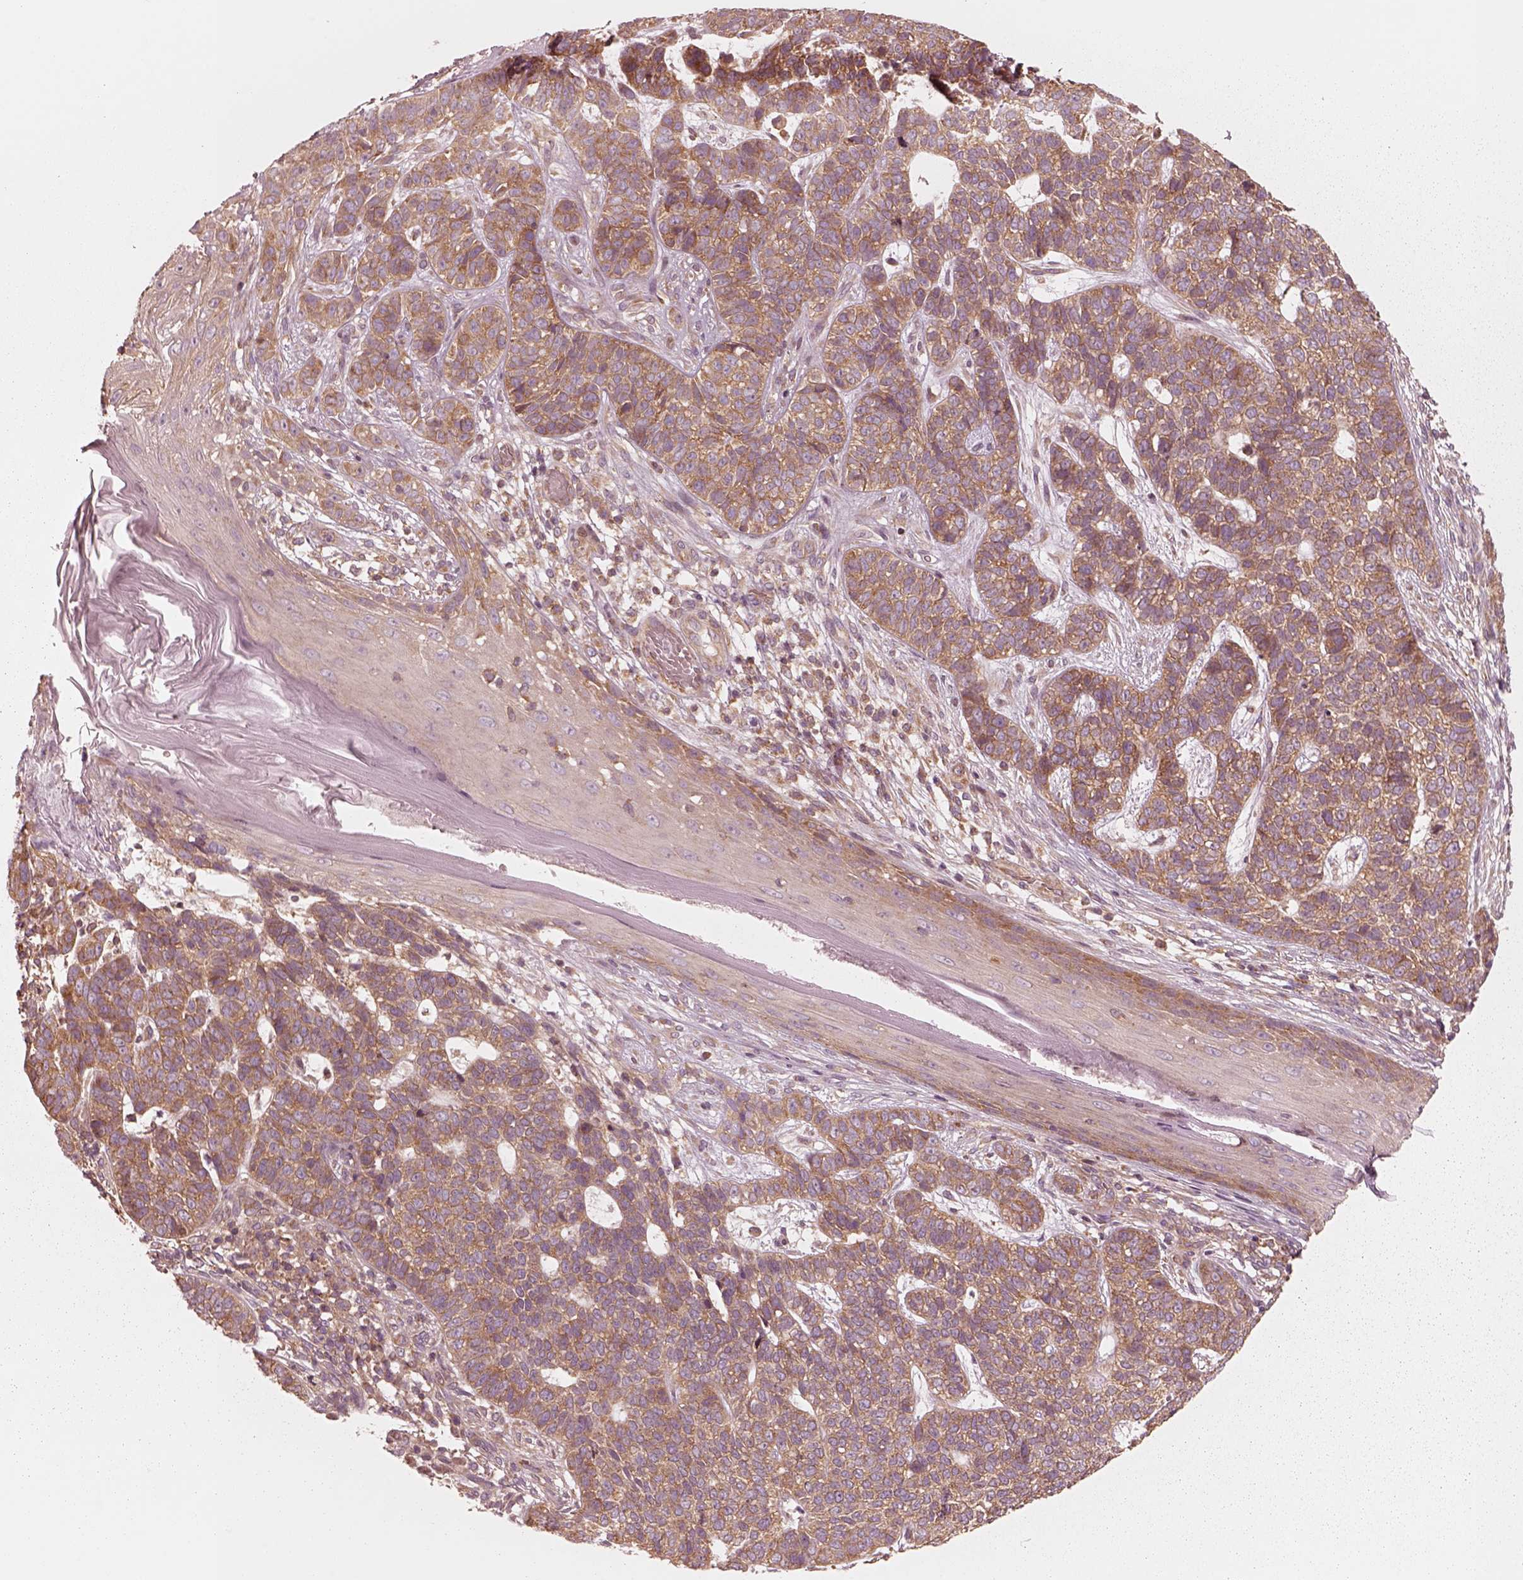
{"staining": {"intensity": "moderate", "quantity": ">75%", "location": "cytoplasmic/membranous"}, "tissue": "skin cancer", "cell_type": "Tumor cells", "image_type": "cancer", "snomed": [{"axis": "morphology", "description": "Basal cell carcinoma"}, {"axis": "topography", "description": "Skin"}], "caption": "Skin basal cell carcinoma stained for a protein (brown) exhibits moderate cytoplasmic/membranous positive staining in approximately >75% of tumor cells.", "gene": "CNOT2", "patient": {"sex": "female", "age": 69}}